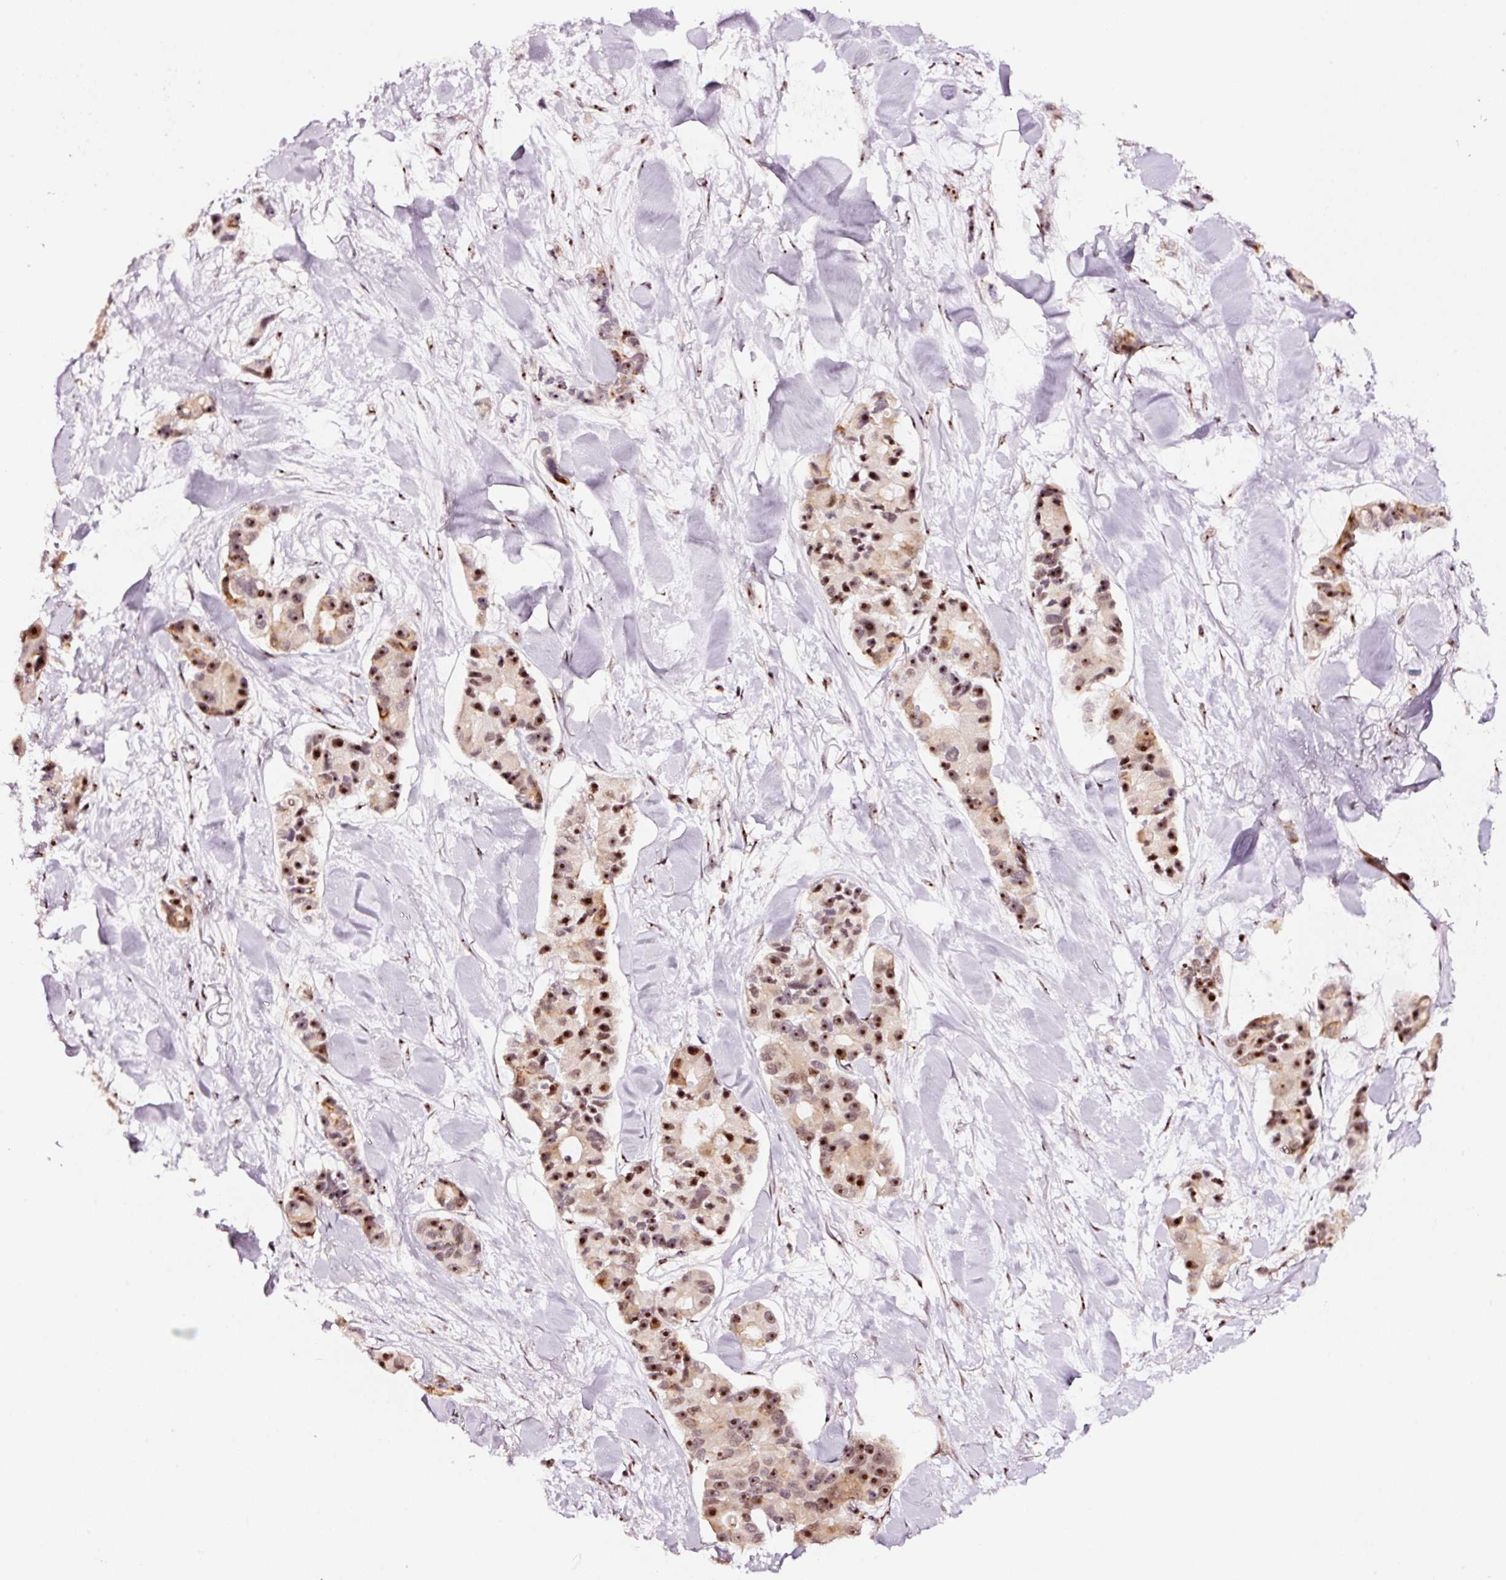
{"staining": {"intensity": "moderate", "quantity": ">75%", "location": "cytoplasmic/membranous,nuclear"}, "tissue": "lung cancer", "cell_type": "Tumor cells", "image_type": "cancer", "snomed": [{"axis": "morphology", "description": "Adenocarcinoma, NOS"}, {"axis": "topography", "description": "Lung"}], "caption": "Lung cancer stained with a protein marker reveals moderate staining in tumor cells.", "gene": "GNL3", "patient": {"sex": "female", "age": 54}}